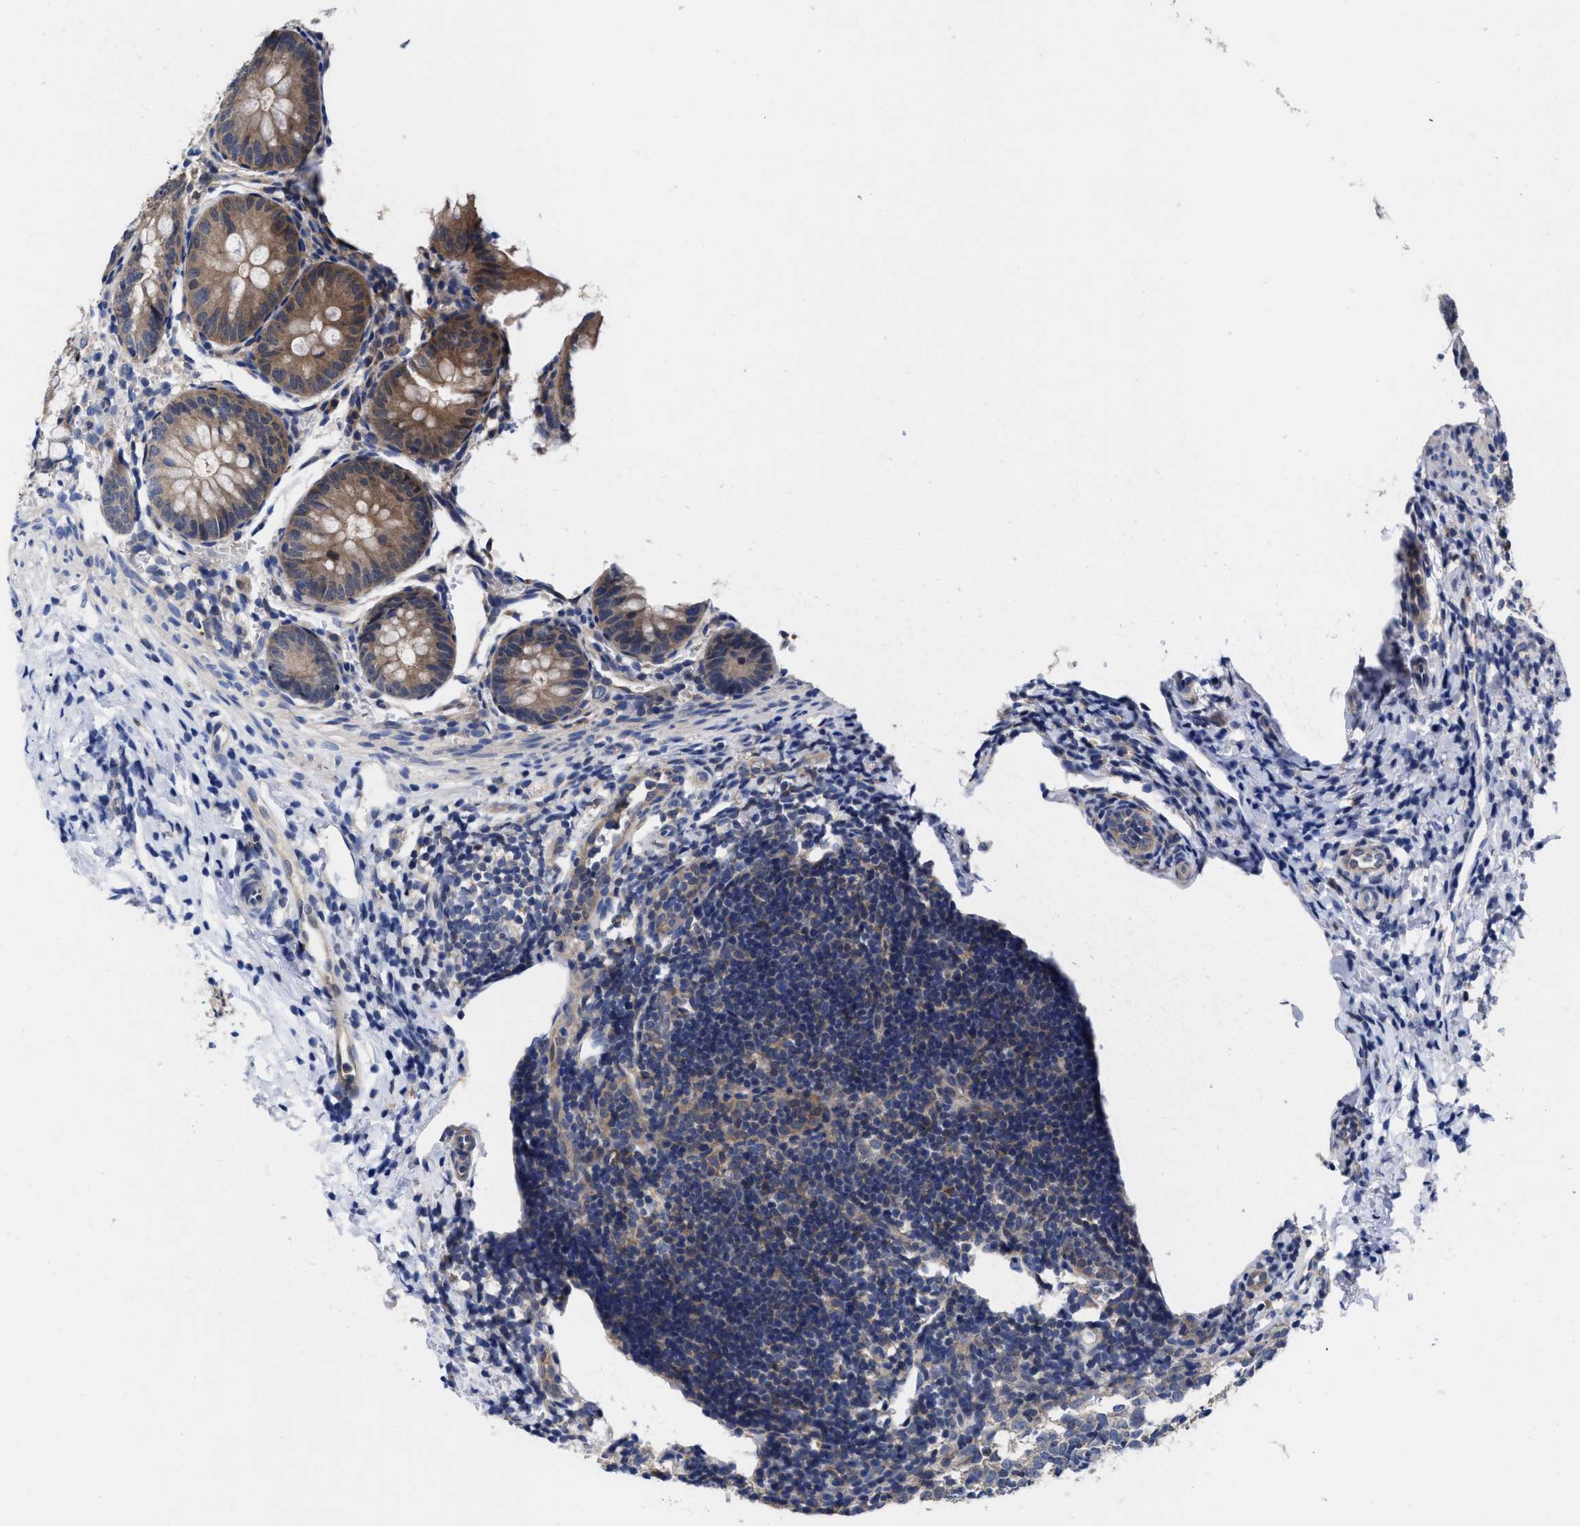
{"staining": {"intensity": "moderate", "quantity": ">75%", "location": "cytoplasmic/membranous"}, "tissue": "appendix", "cell_type": "Glandular cells", "image_type": "normal", "snomed": [{"axis": "morphology", "description": "Normal tissue, NOS"}, {"axis": "topography", "description": "Appendix"}], "caption": "Immunohistochemical staining of benign human appendix displays >75% levels of moderate cytoplasmic/membranous protein expression in approximately >75% of glandular cells.", "gene": "TXNDC17", "patient": {"sex": "male", "age": 1}}